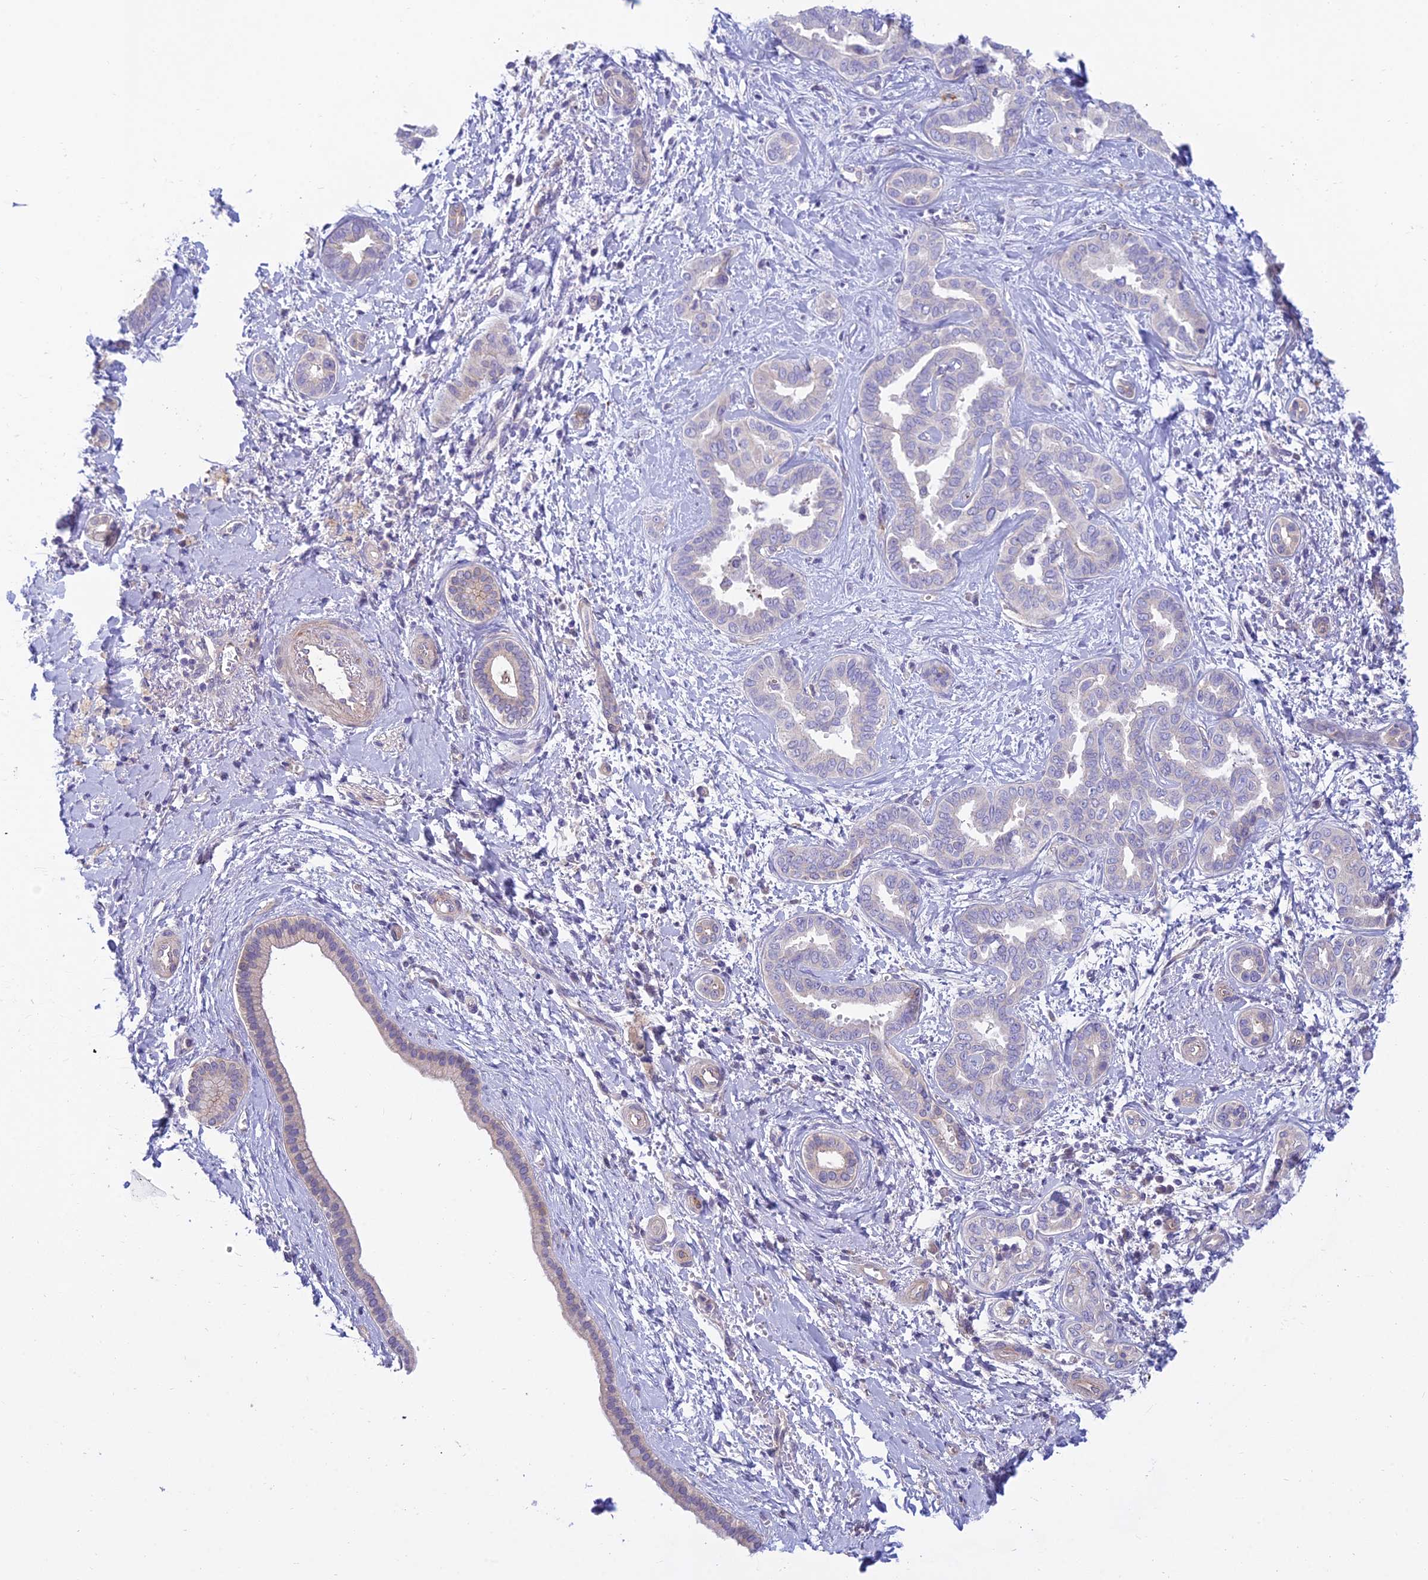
{"staining": {"intensity": "negative", "quantity": "none", "location": "none"}, "tissue": "liver cancer", "cell_type": "Tumor cells", "image_type": "cancer", "snomed": [{"axis": "morphology", "description": "Cholangiocarcinoma"}, {"axis": "topography", "description": "Liver"}], "caption": "The histopathology image shows no staining of tumor cells in liver cholangiocarcinoma.", "gene": "DUS2", "patient": {"sex": "female", "age": 77}}